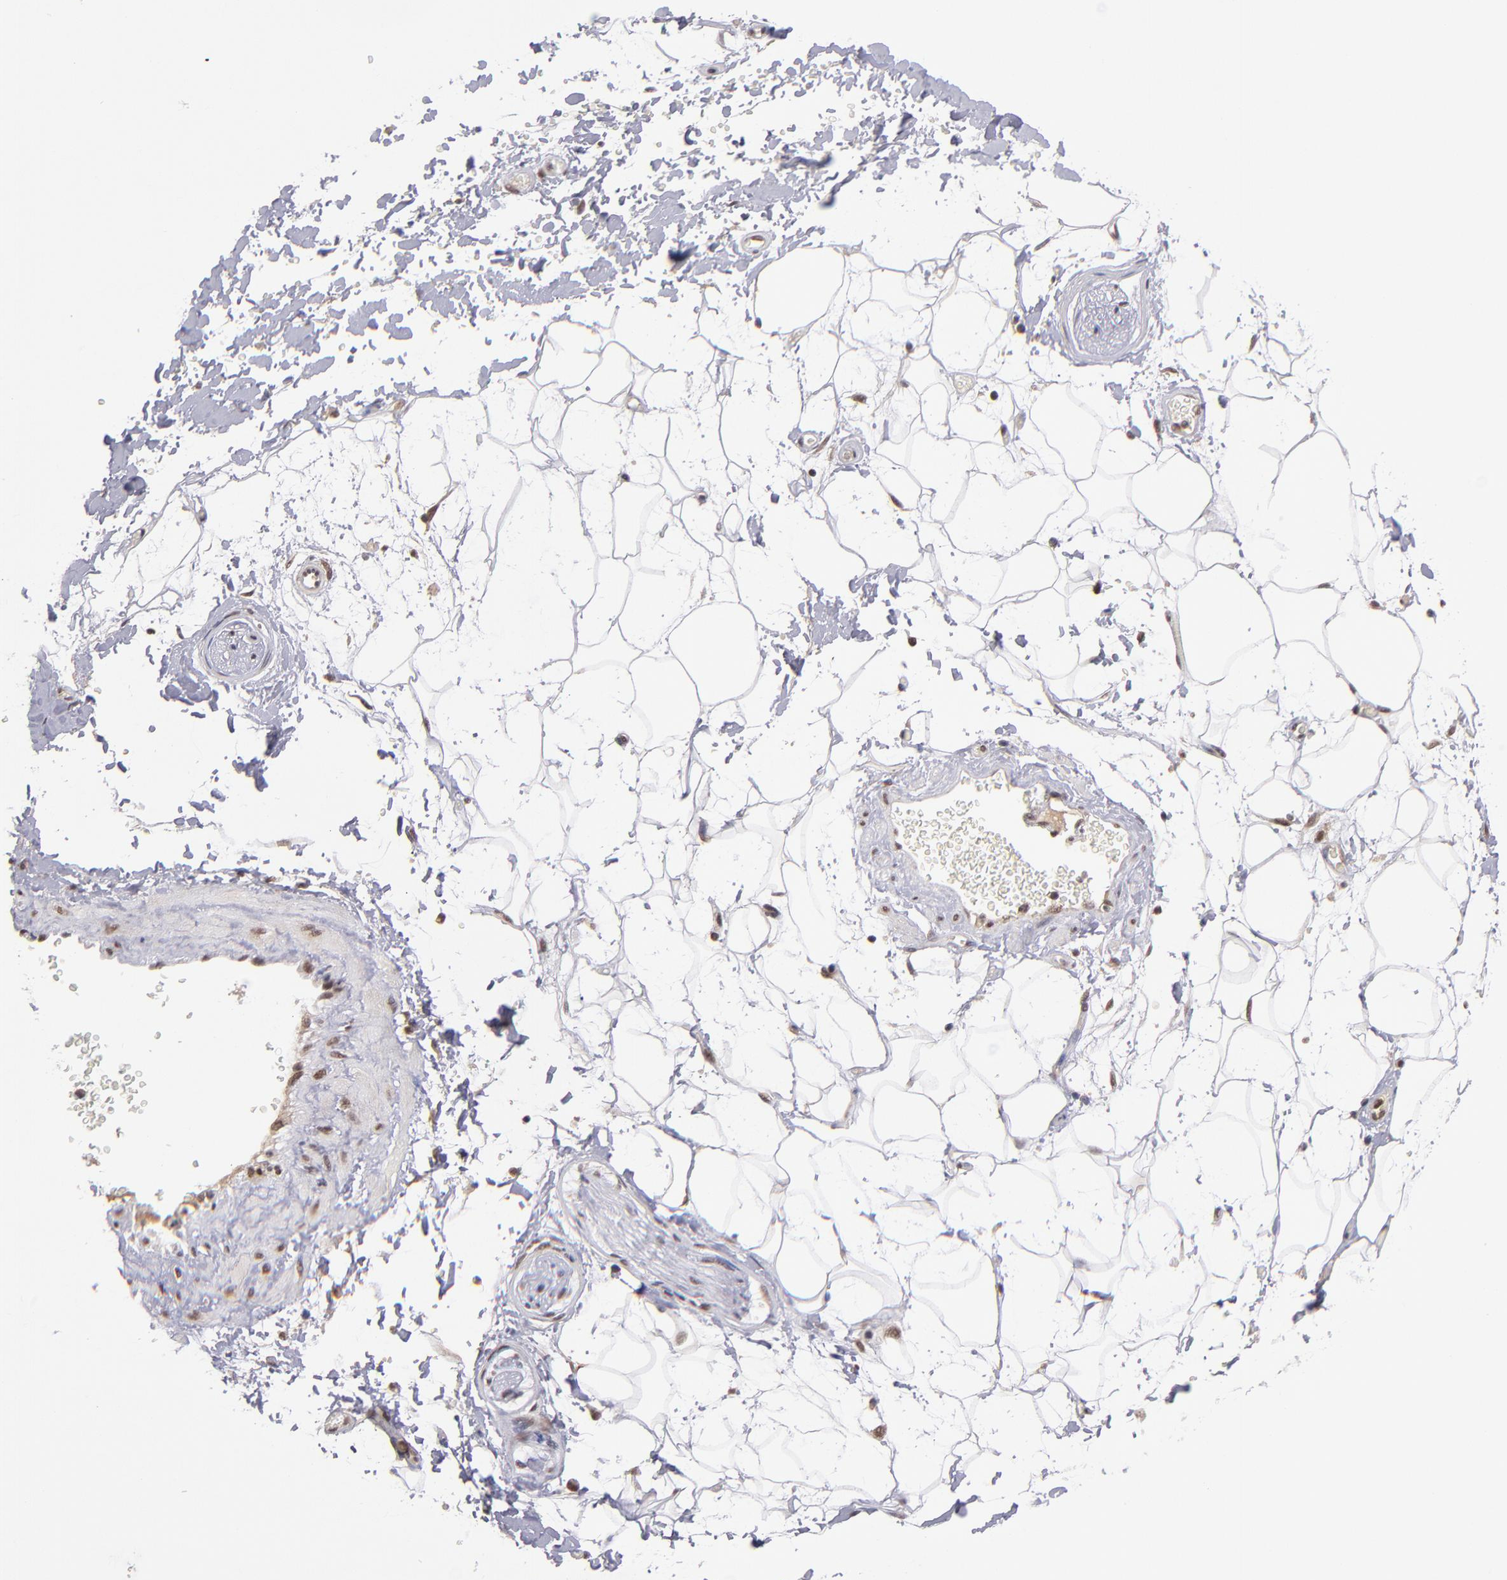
{"staining": {"intensity": "moderate", "quantity": "<25%", "location": "nuclear"}, "tissue": "adipose tissue", "cell_type": "Adipocytes", "image_type": "normal", "snomed": [{"axis": "morphology", "description": "Normal tissue, NOS"}, {"axis": "topography", "description": "Soft tissue"}], "caption": "Moderate nuclear positivity for a protein is seen in about <25% of adipocytes of unremarkable adipose tissue using immunohistochemistry (IHC).", "gene": "EP300", "patient": {"sex": "male", "age": 72}}